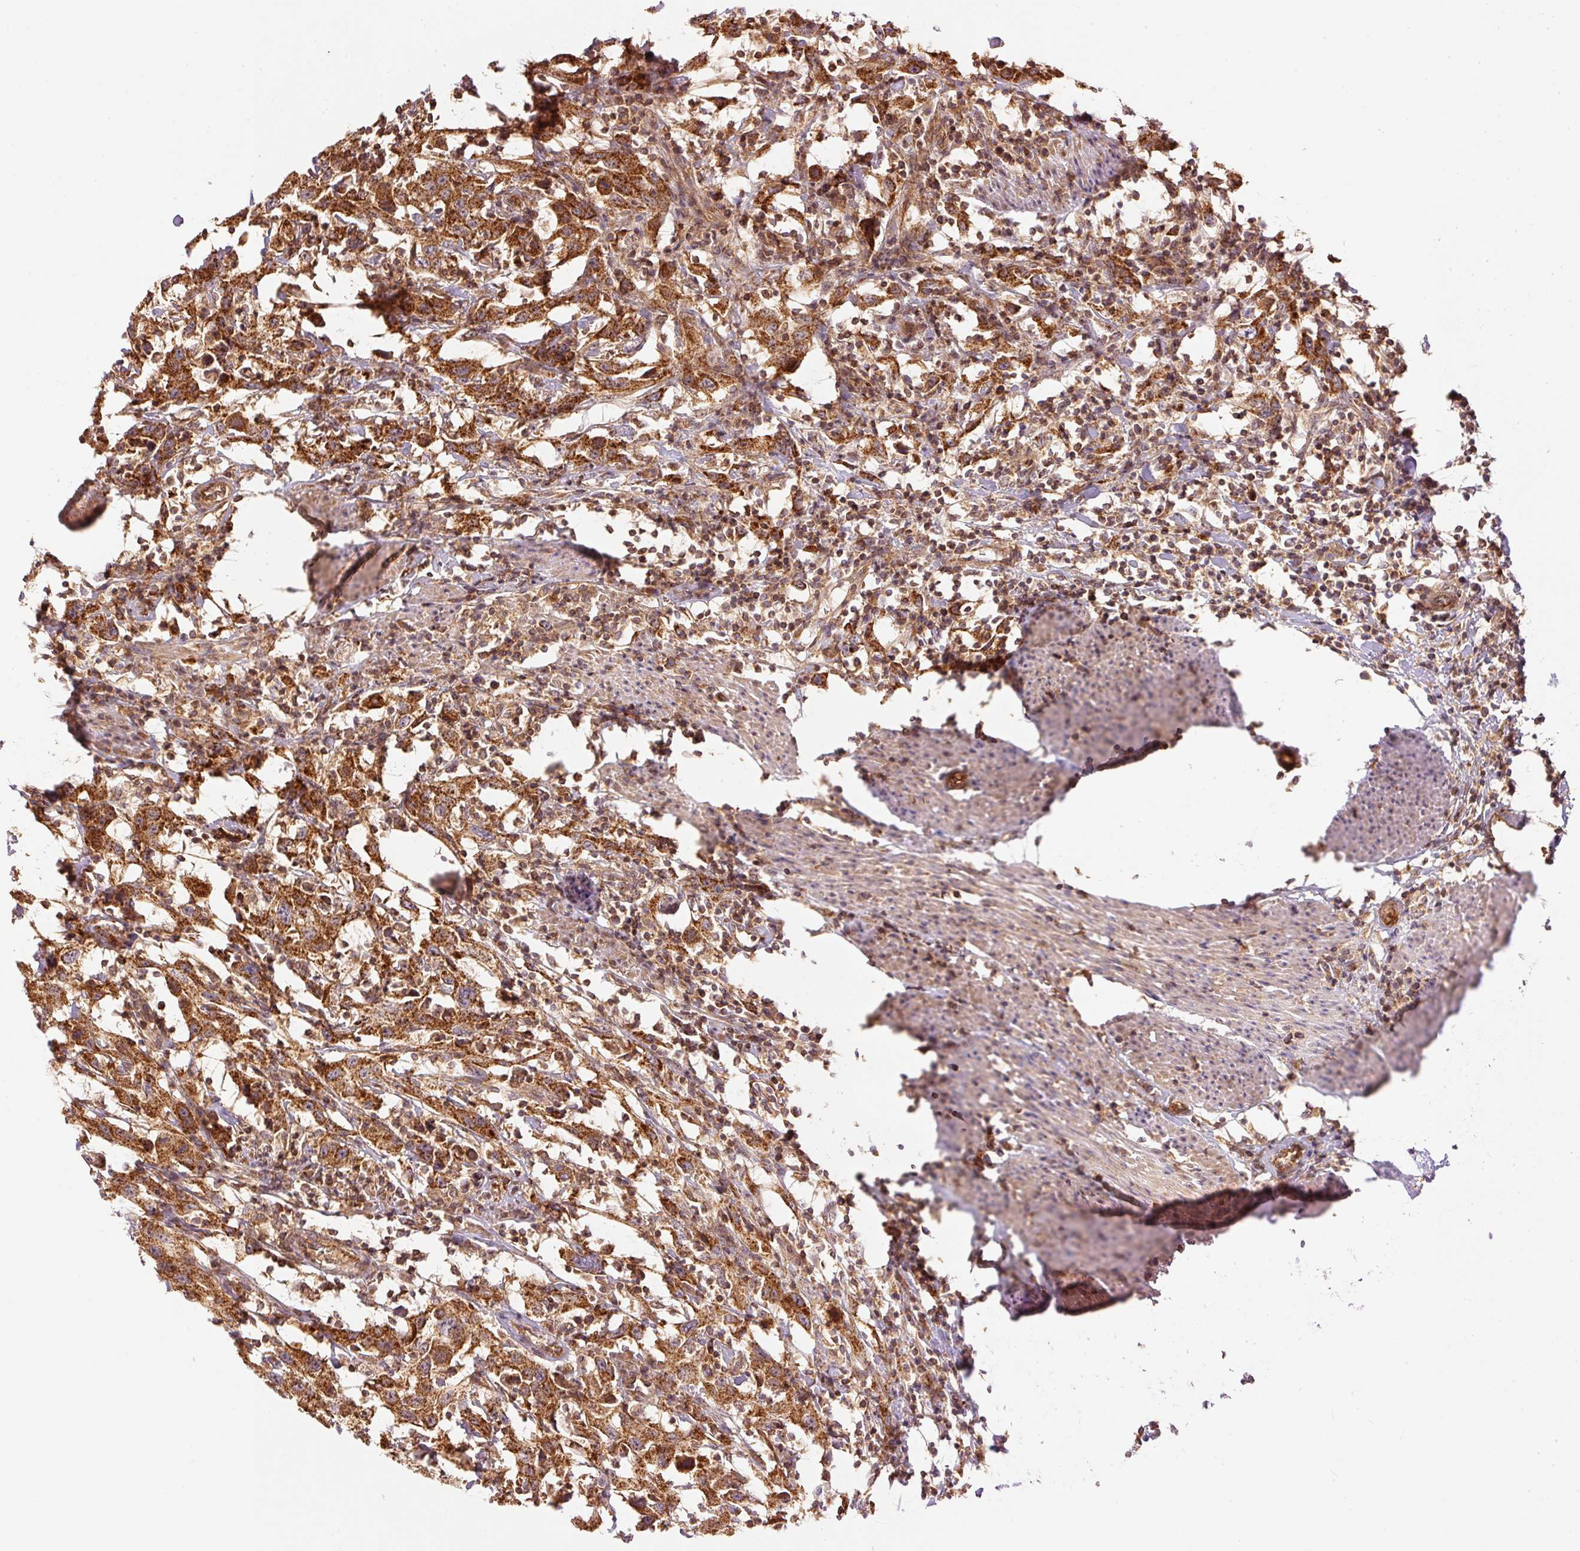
{"staining": {"intensity": "moderate", "quantity": ">75%", "location": "cytoplasmic/membranous"}, "tissue": "urothelial cancer", "cell_type": "Tumor cells", "image_type": "cancer", "snomed": [{"axis": "morphology", "description": "Urothelial carcinoma, High grade"}, {"axis": "topography", "description": "Urinary bladder"}], "caption": "Immunohistochemistry (IHC) of urothelial cancer demonstrates medium levels of moderate cytoplasmic/membranous staining in approximately >75% of tumor cells.", "gene": "ADCY4", "patient": {"sex": "male", "age": 61}}